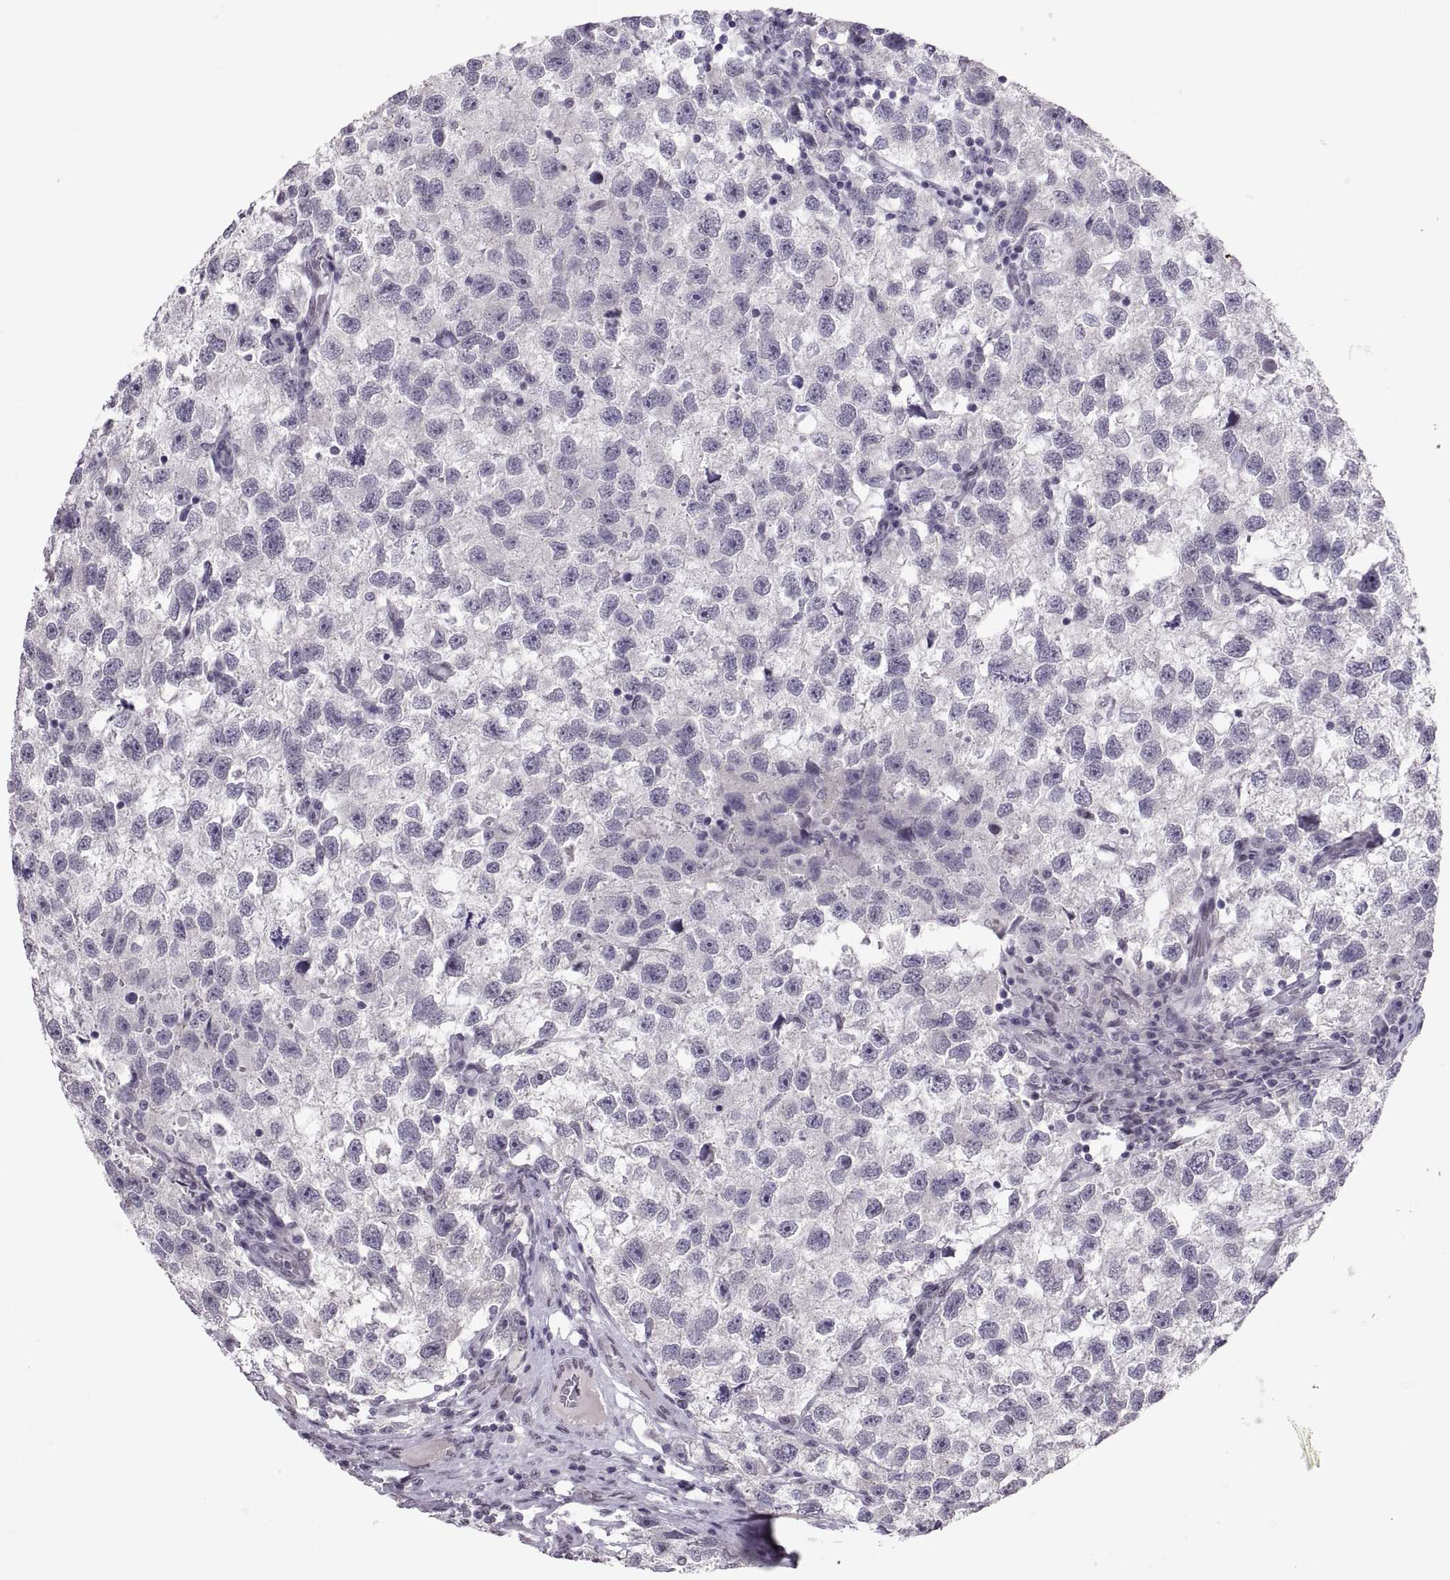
{"staining": {"intensity": "negative", "quantity": "none", "location": "none"}, "tissue": "testis cancer", "cell_type": "Tumor cells", "image_type": "cancer", "snomed": [{"axis": "morphology", "description": "Seminoma, NOS"}, {"axis": "topography", "description": "Testis"}], "caption": "Immunohistochemistry (IHC) photomicrograph of neoplastic tissue: human testis seminoma stained with DAB reveals no significant protein positivity in tumor cells. Nuclei are stained in blue.", "gene": "KRT77", "patient": {"sex": "male", "age": 26}}